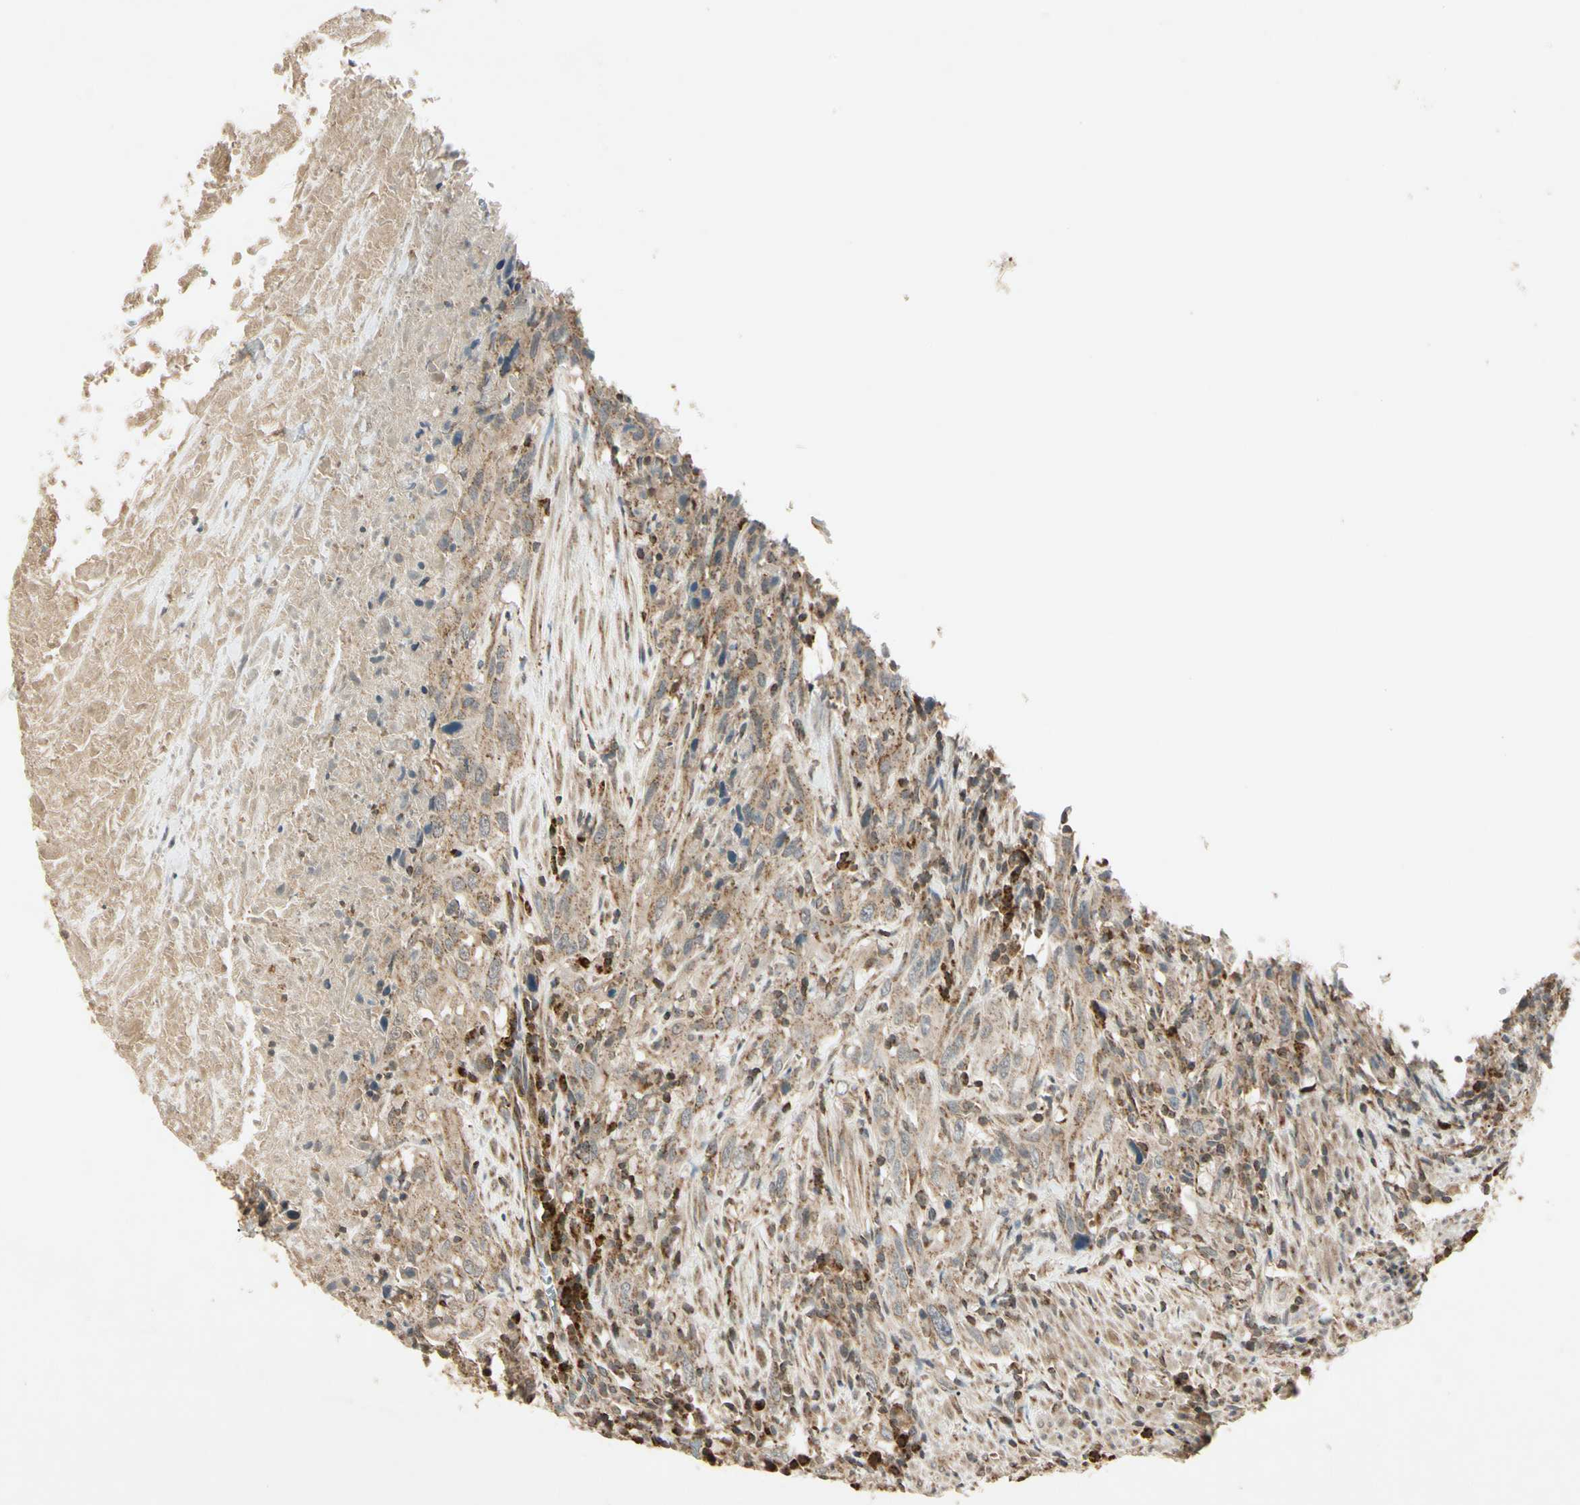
{"staining": {"intensity": "weak", "quantity": ">75%", "location": "cytoplasmic/membranous"}, "tissue": "urothelial cancer", "cell_type": "Tumor cells", "image_type": "cancer", "snomed": [{"axis": "morphology", "description": "Urothelial carcinoma, High grade"}, {"axis": "topography", "description": "Urinary bladder"}], "caption": "The image exhibits a brown stain indicating the presence of a protein in the cytoplasmic/membranous of tumor cells in urothelial cancer.", "gene": "PRDX5", "patient": {"sex": "male", "age": 61}}